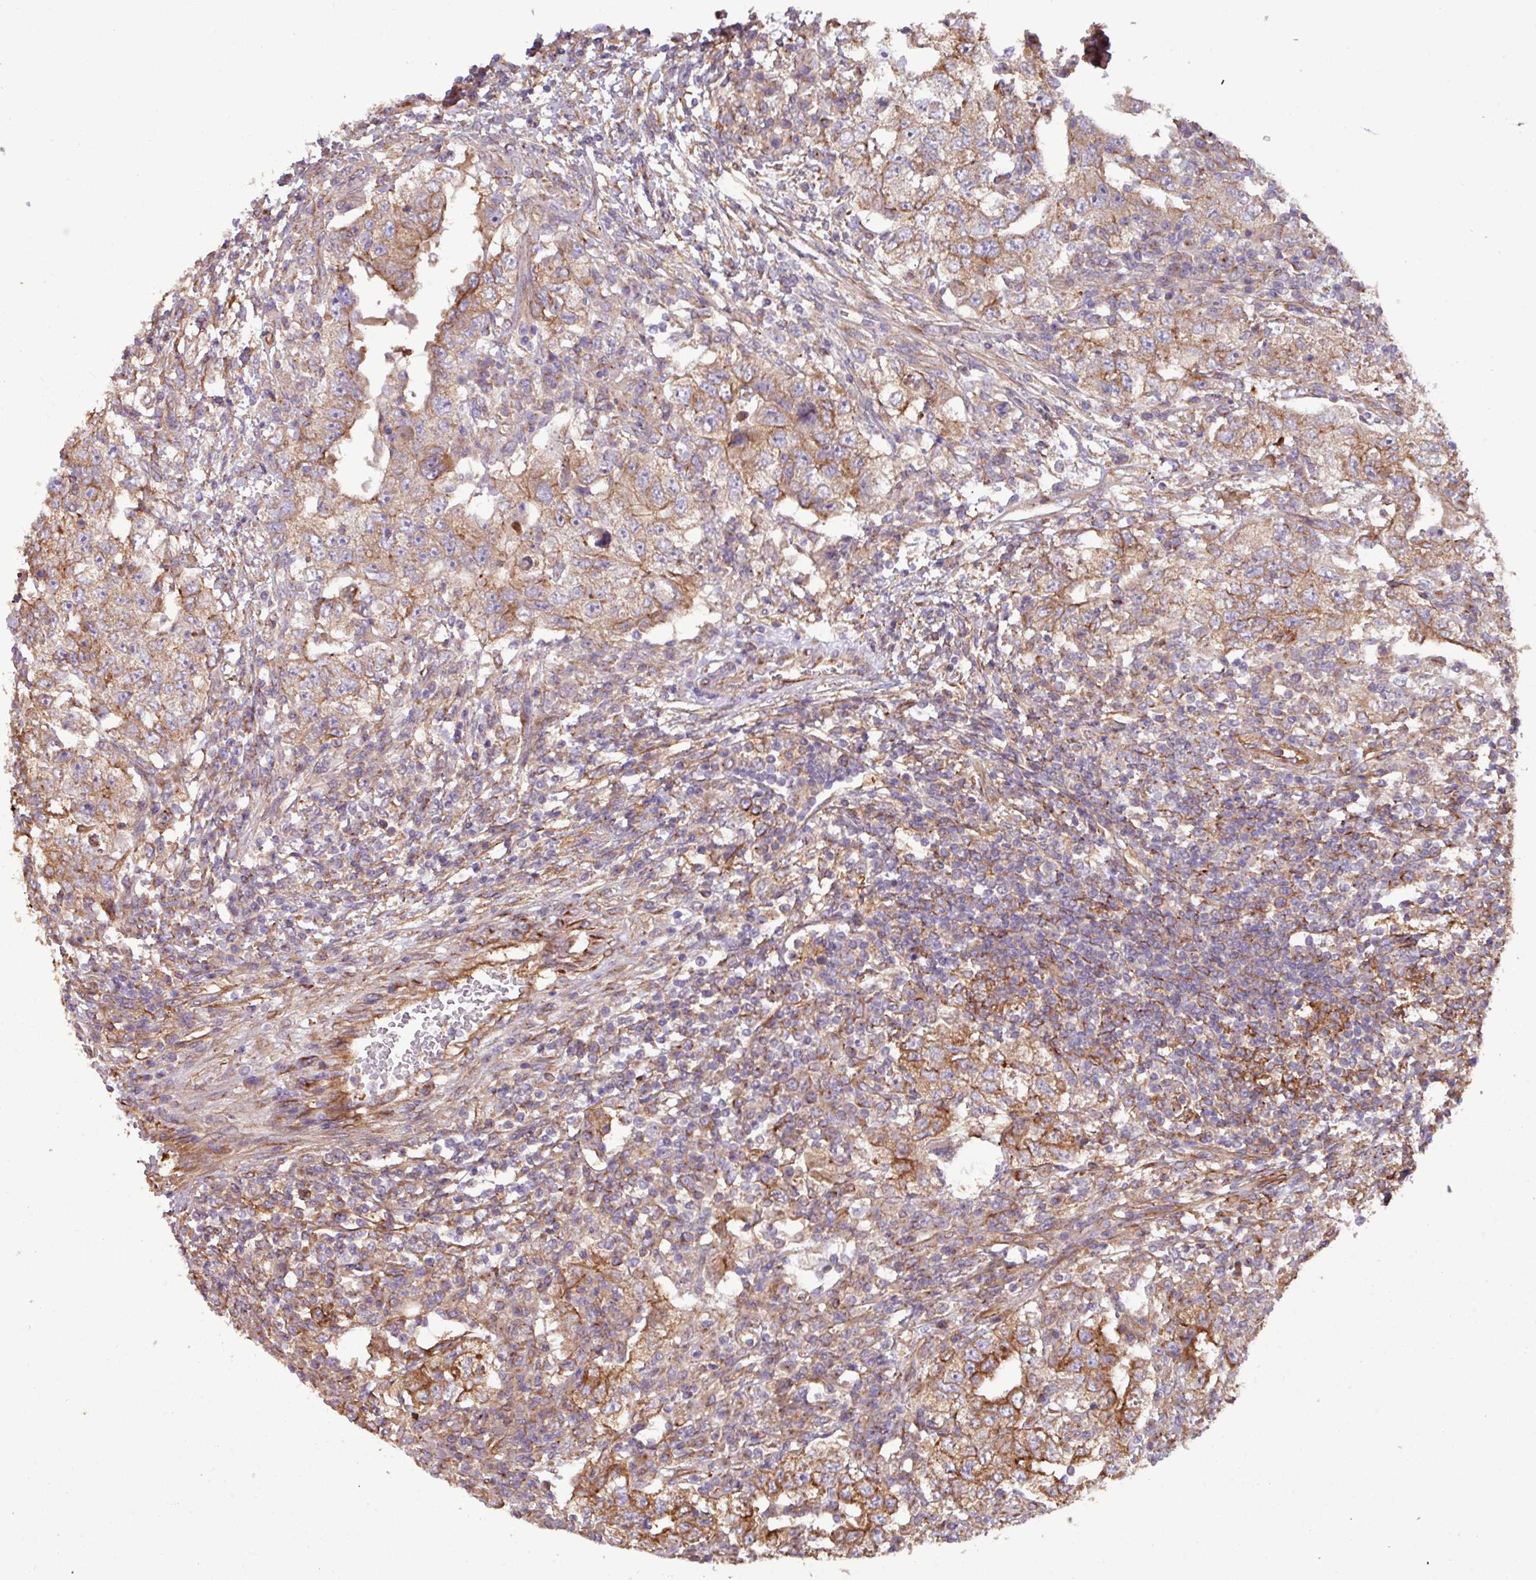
{"staining": {"intensity": "moderate", "quantity": ">75%", "location": "cytoplasmic/membranous"}, "tissue": "testis cancer", "cell_type": "Tumor cells", "image_type": "cancer", "snomed": [{"axis": "morphology", "description": "Carcinoma, Embryonal, NOS"}, {"axis": "topography", "description": "Testis"}], "caption": "Tumor cells reveal medium levels of moderate cytoplasmic/membranous staining in about >75% of cells in human testis cancer (embryonal carcinoma).", "gene": "ZNF300", "patient": {"sex": "male", "age": 26}}